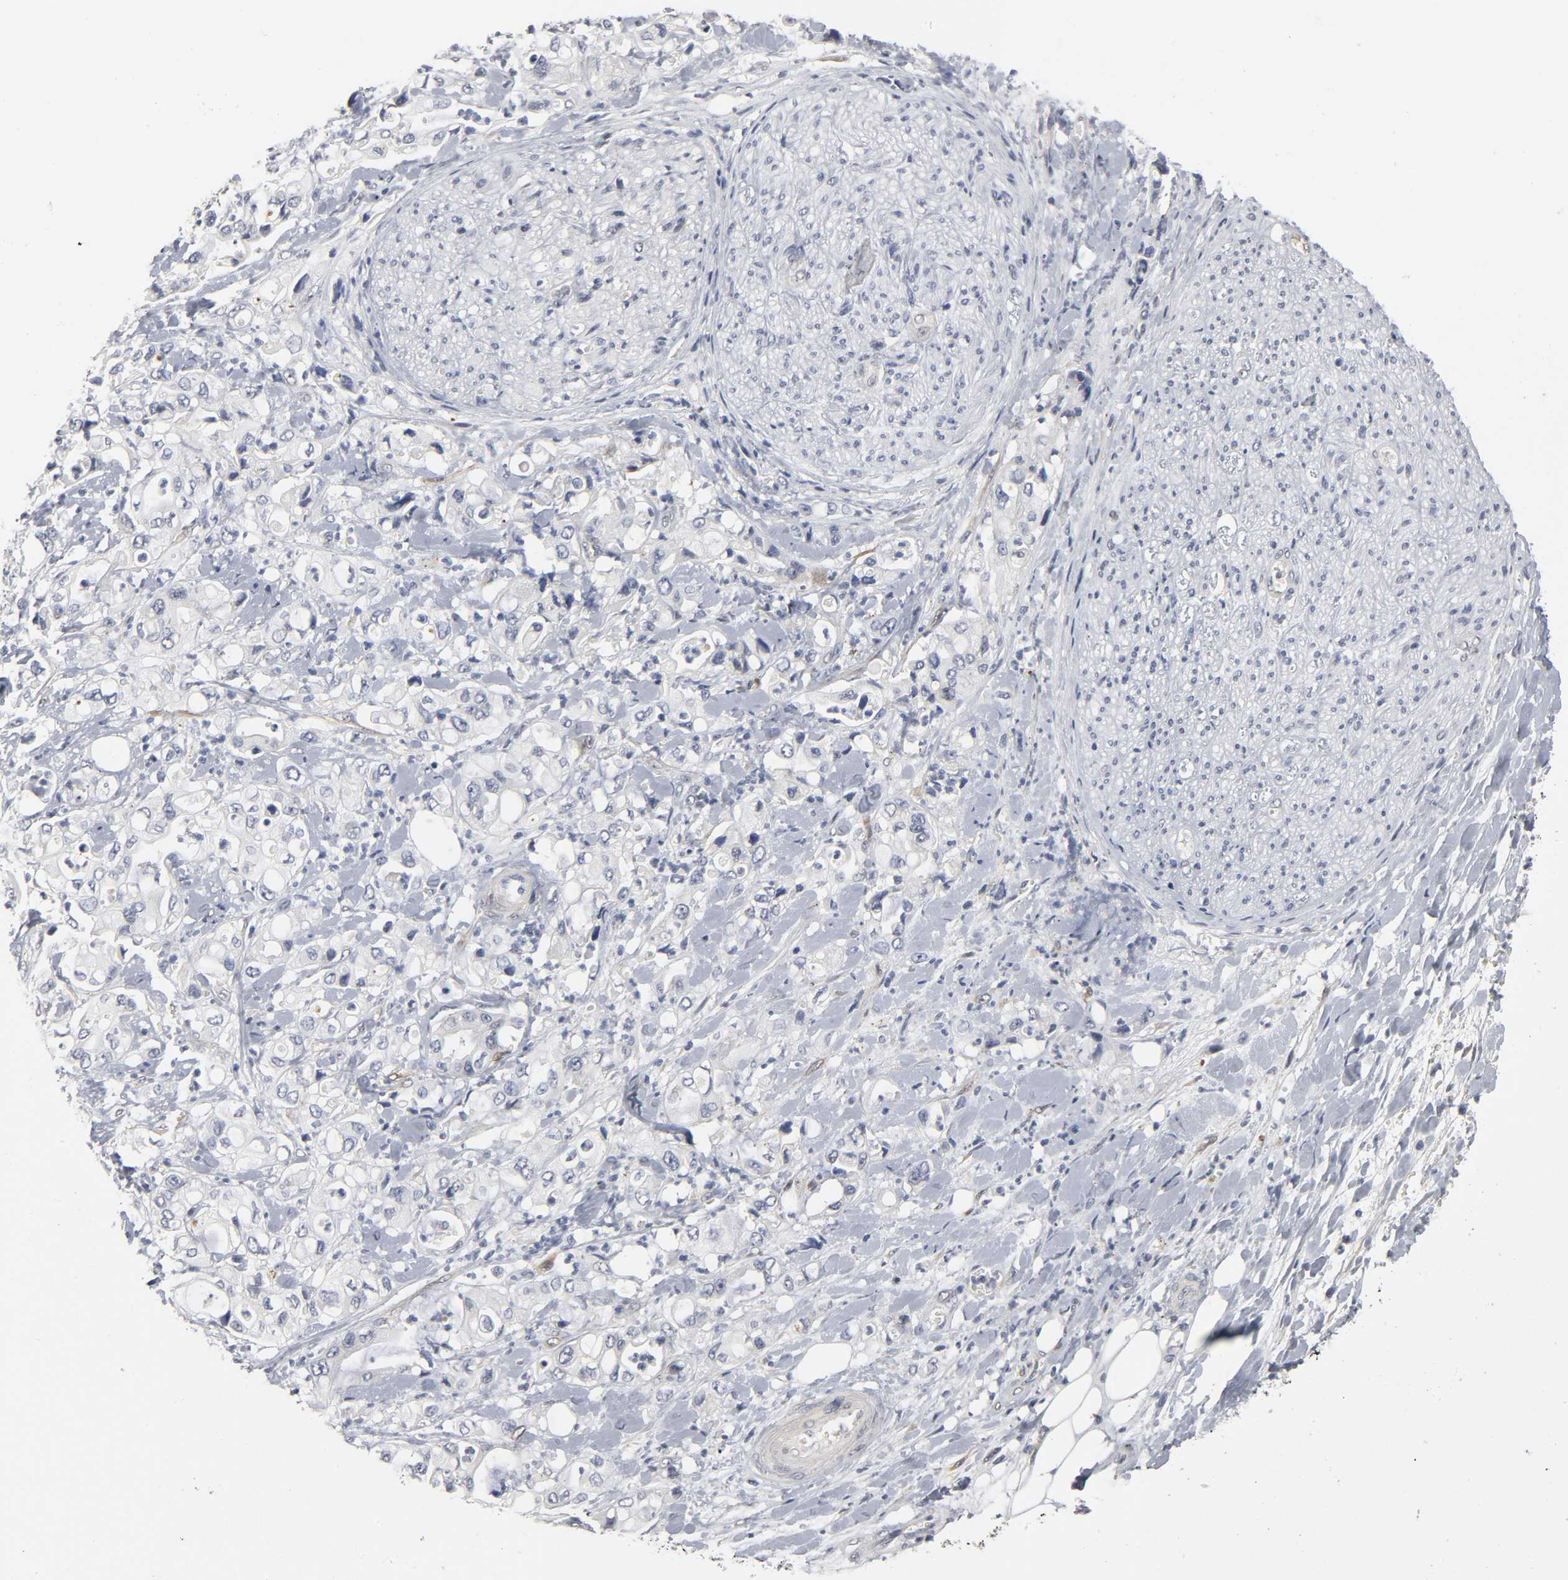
{"staining": {"intensity": "negative", "quantity": "none", "location": "none"}, "tissue": "pancreatic cancer", "cell_type": "Tumor cells", "image_type": "cancer", "snomed": [{"axis": "morphology", "description": "Adenocarcinoma, NOS"}, {"axis": "topography", "description": "Pancreas"}], "caption": "A histopathology image of pancreatic adenocarcinoma stained for a protein shows no brown staining in tumor cells.", "gene": "PDLIM3", "patient": {"sex": "male", "age": 70}}